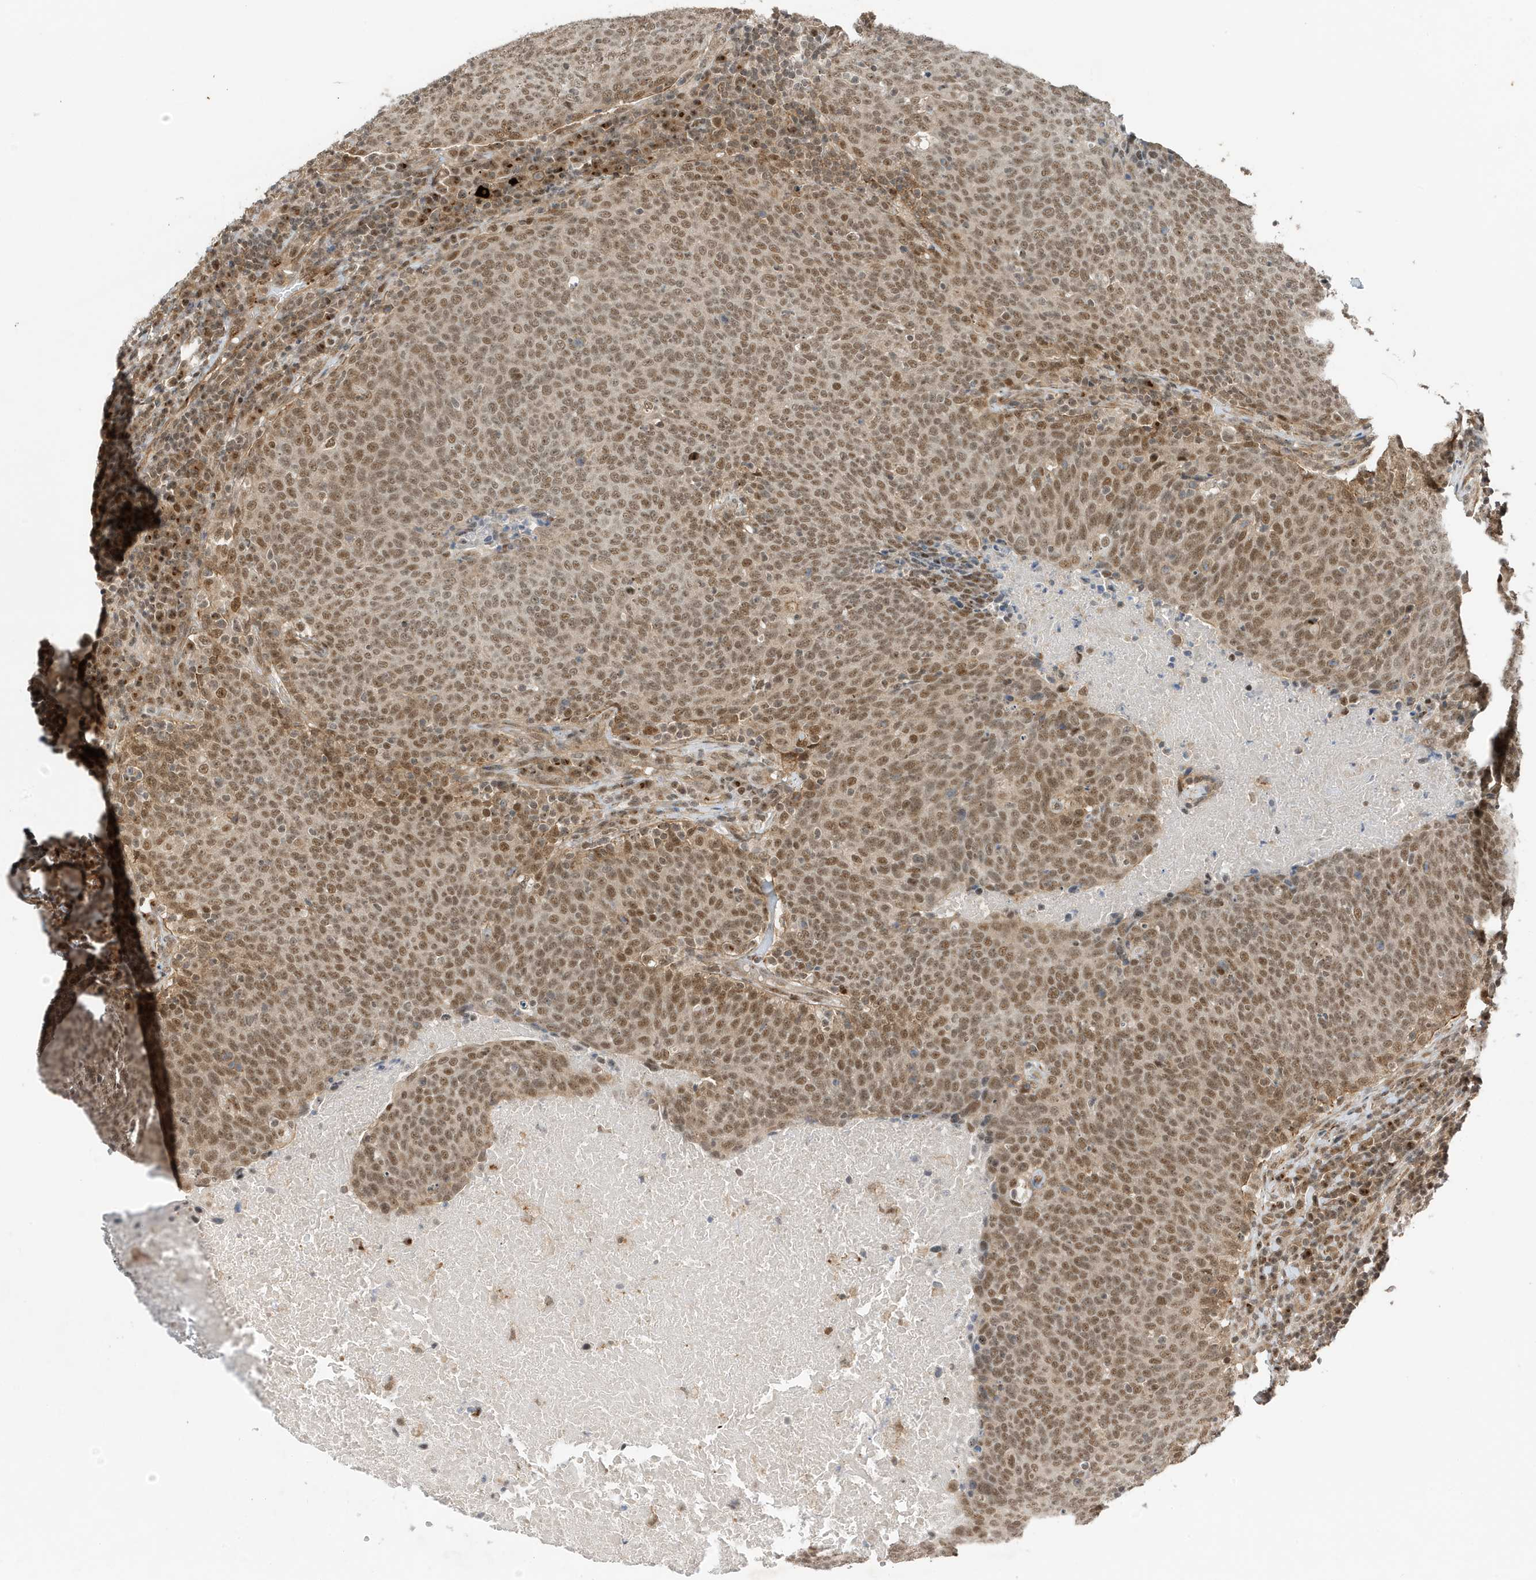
{"staining": {"intensity": "moderate", "quantity": ">75%", "location": "nuclear"}, "tissue": "head and neck cancer", "cell_type": "Tumor cells", "image_type": "cancer", "snomed": [{"axis": "morphology", "description": "Squamous cell carcinoma, NOS"}, {"axis": "morphology", "description": "Squamous cell carcinoma, metastatic, NOS"}, {"axis": "topography", "description": "Lymph node"}, {"axis": "topography", "description": "Head-Neck"}], "caption": "Tumor cells exhibit moderate nuclear expression in approximately >75% of cells in metastatic squamous cell carcinoma (head and neck). Using DAB (3,3'-diaminobenzidine) (brown) and hematoxylin (blue) stains, captured at high magnification using brightfield microscopy.", "gene": "MAST3", "patient": {"sex": "male", "age": 62}}